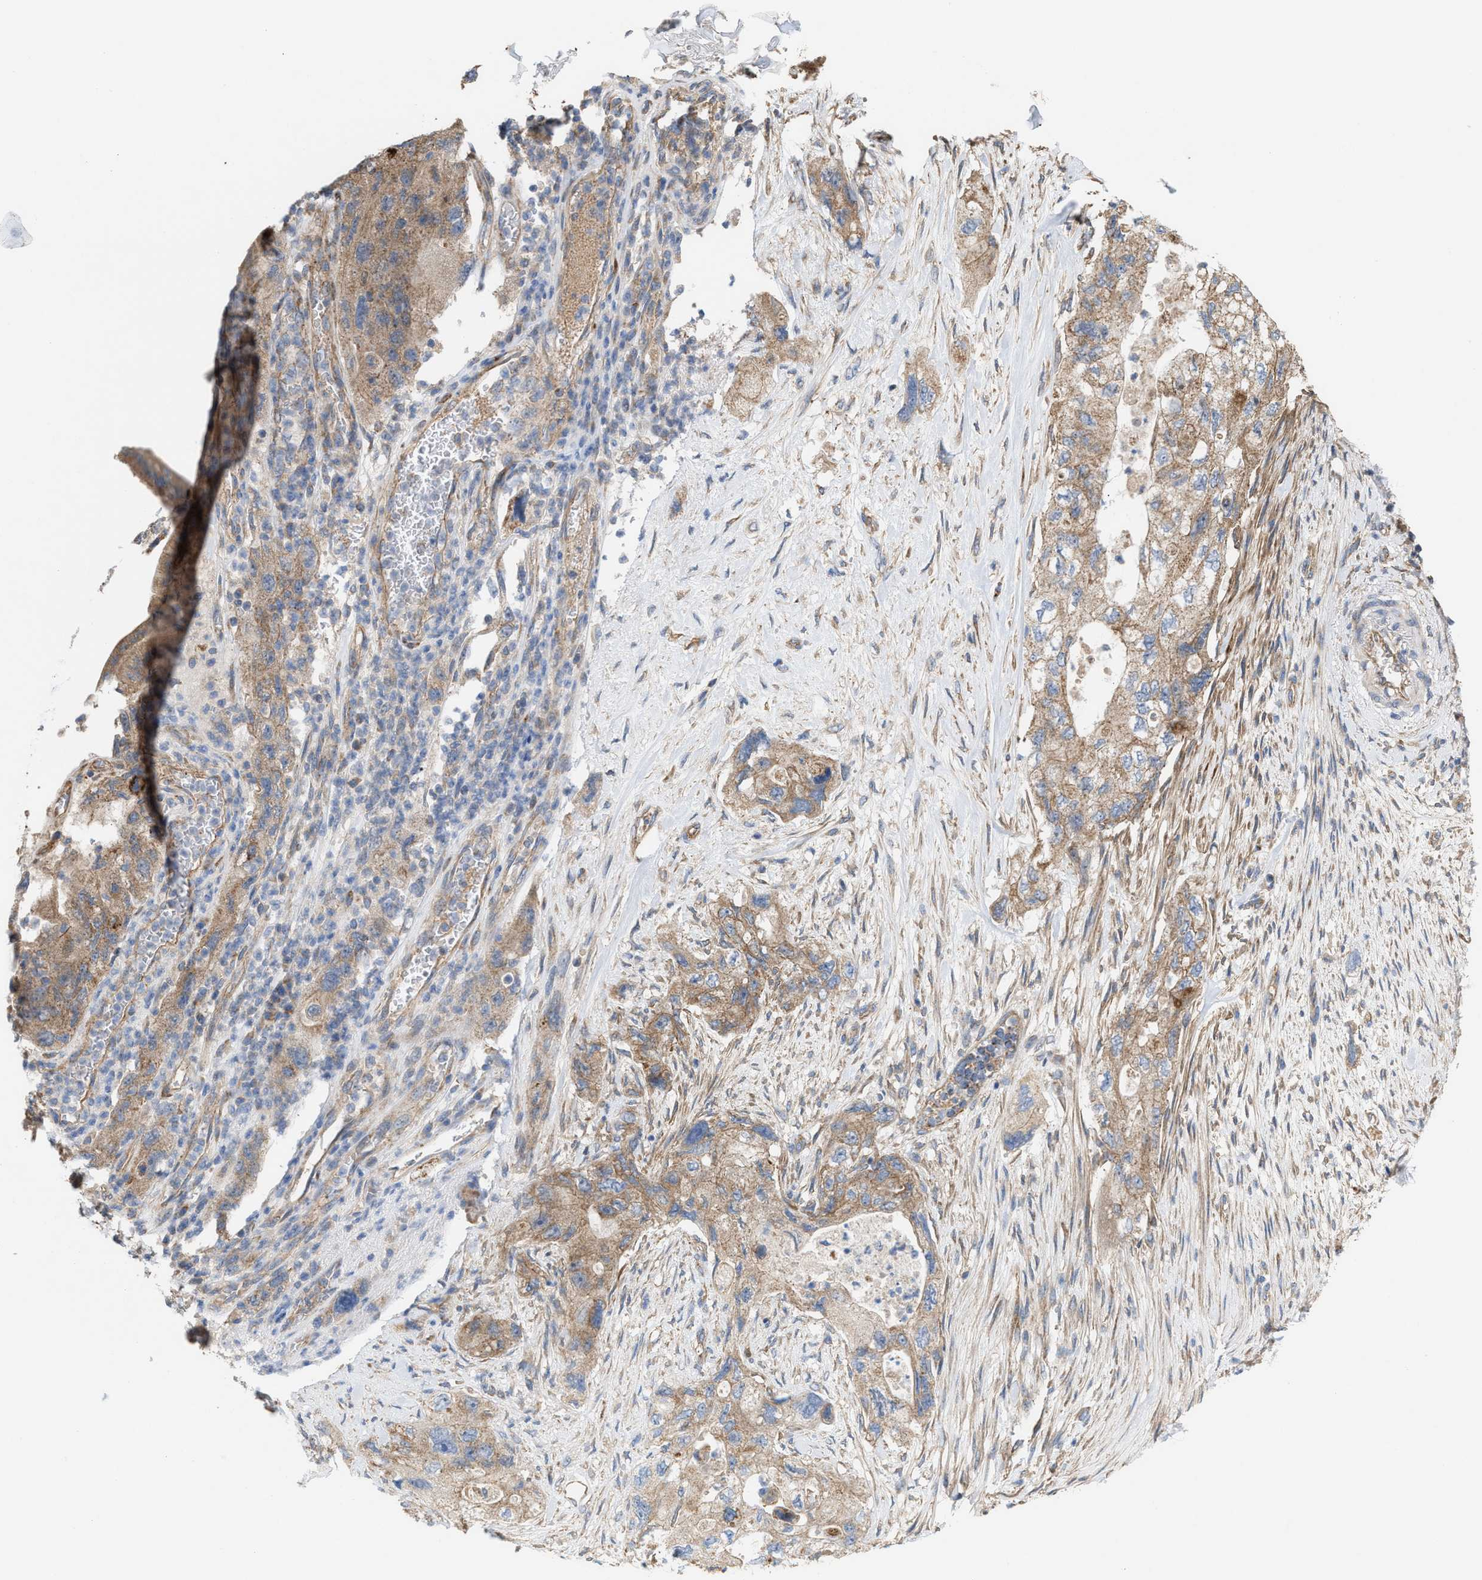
{"staining": {"intensity": "moderate", "quantity": ">75%", "location": "cytoplasmic/membranous"}, "tissue": "pancreatic cancer", "cell_type": "Tumor cells", "image_type": "cancer", "snomed": [{"axis": "morphology", "description": "Adenocarcinoma, NOS"}, {"axis": "topography", "description": "Pancreas"}], "caption": "Human pancreatic cancer stained with a protein marker shows moderate staining in tumor cells.", "gene": "OXSM", "patient": {"sex": "female", "age": 73}}